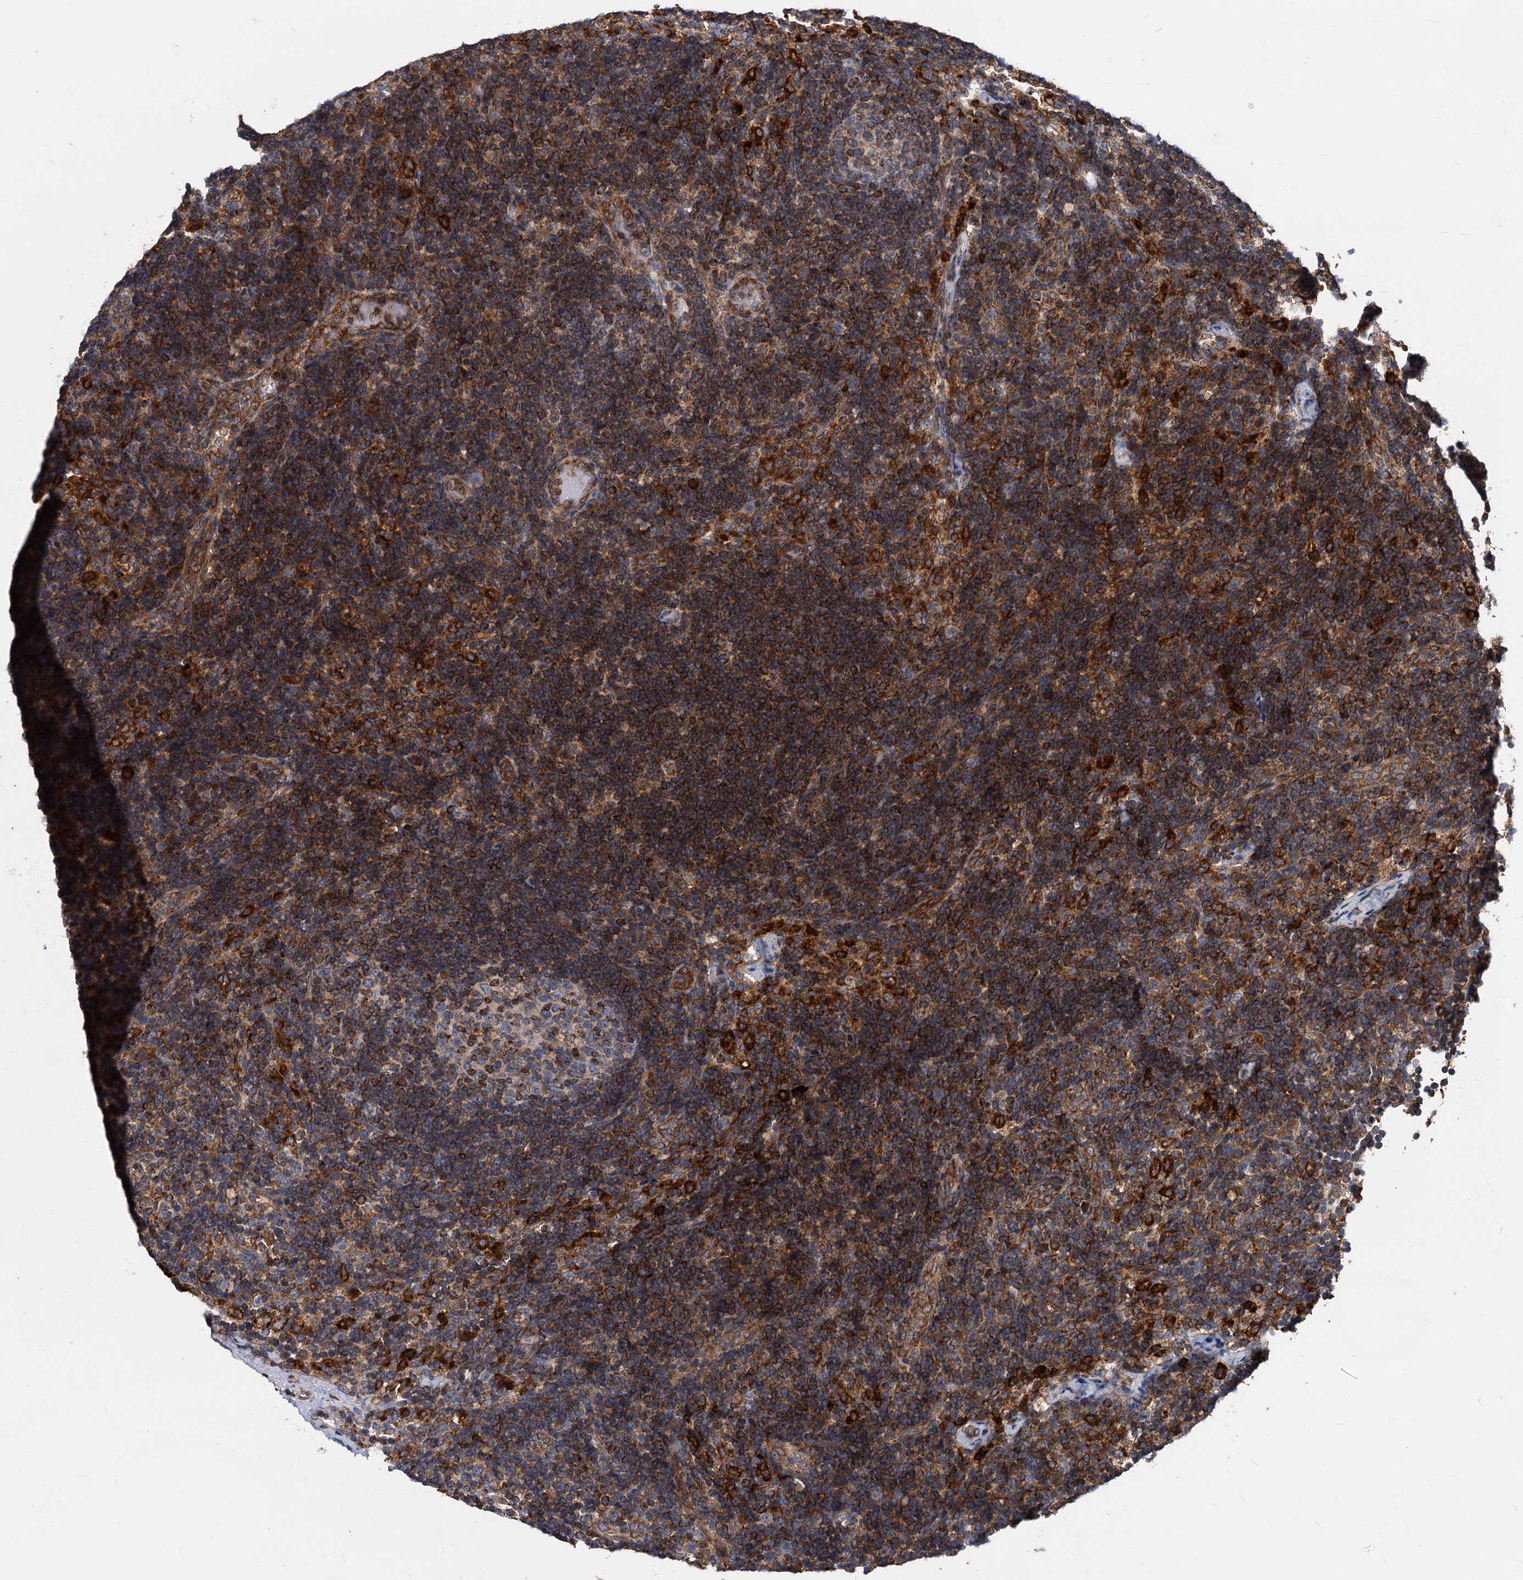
{"staining": {"intensity": "moderate", "quantity": "<25%", "location": "cytoplasmic/membranous"}, "tissue": "lymph node", "cell_type": "Germinal center cells", "image_type": "normal", "snomed": [{"axis": "morphology", "description": "Normal tissue, NOS"}, {"axis": "topography", "description": "Lymph node"}], "caption": "Lymph node stained for a protein shows moderate cytoplasmic/membranous positivity in germinal center cells. The staining is performed using DAB (3,3'-diaminobenzidine) brown chromogen to label protein expression. The nuclei are counter-stained blue using hematoxylin.", "gene": "STIM1", "patient": {"sex": "female", "age": 22}}